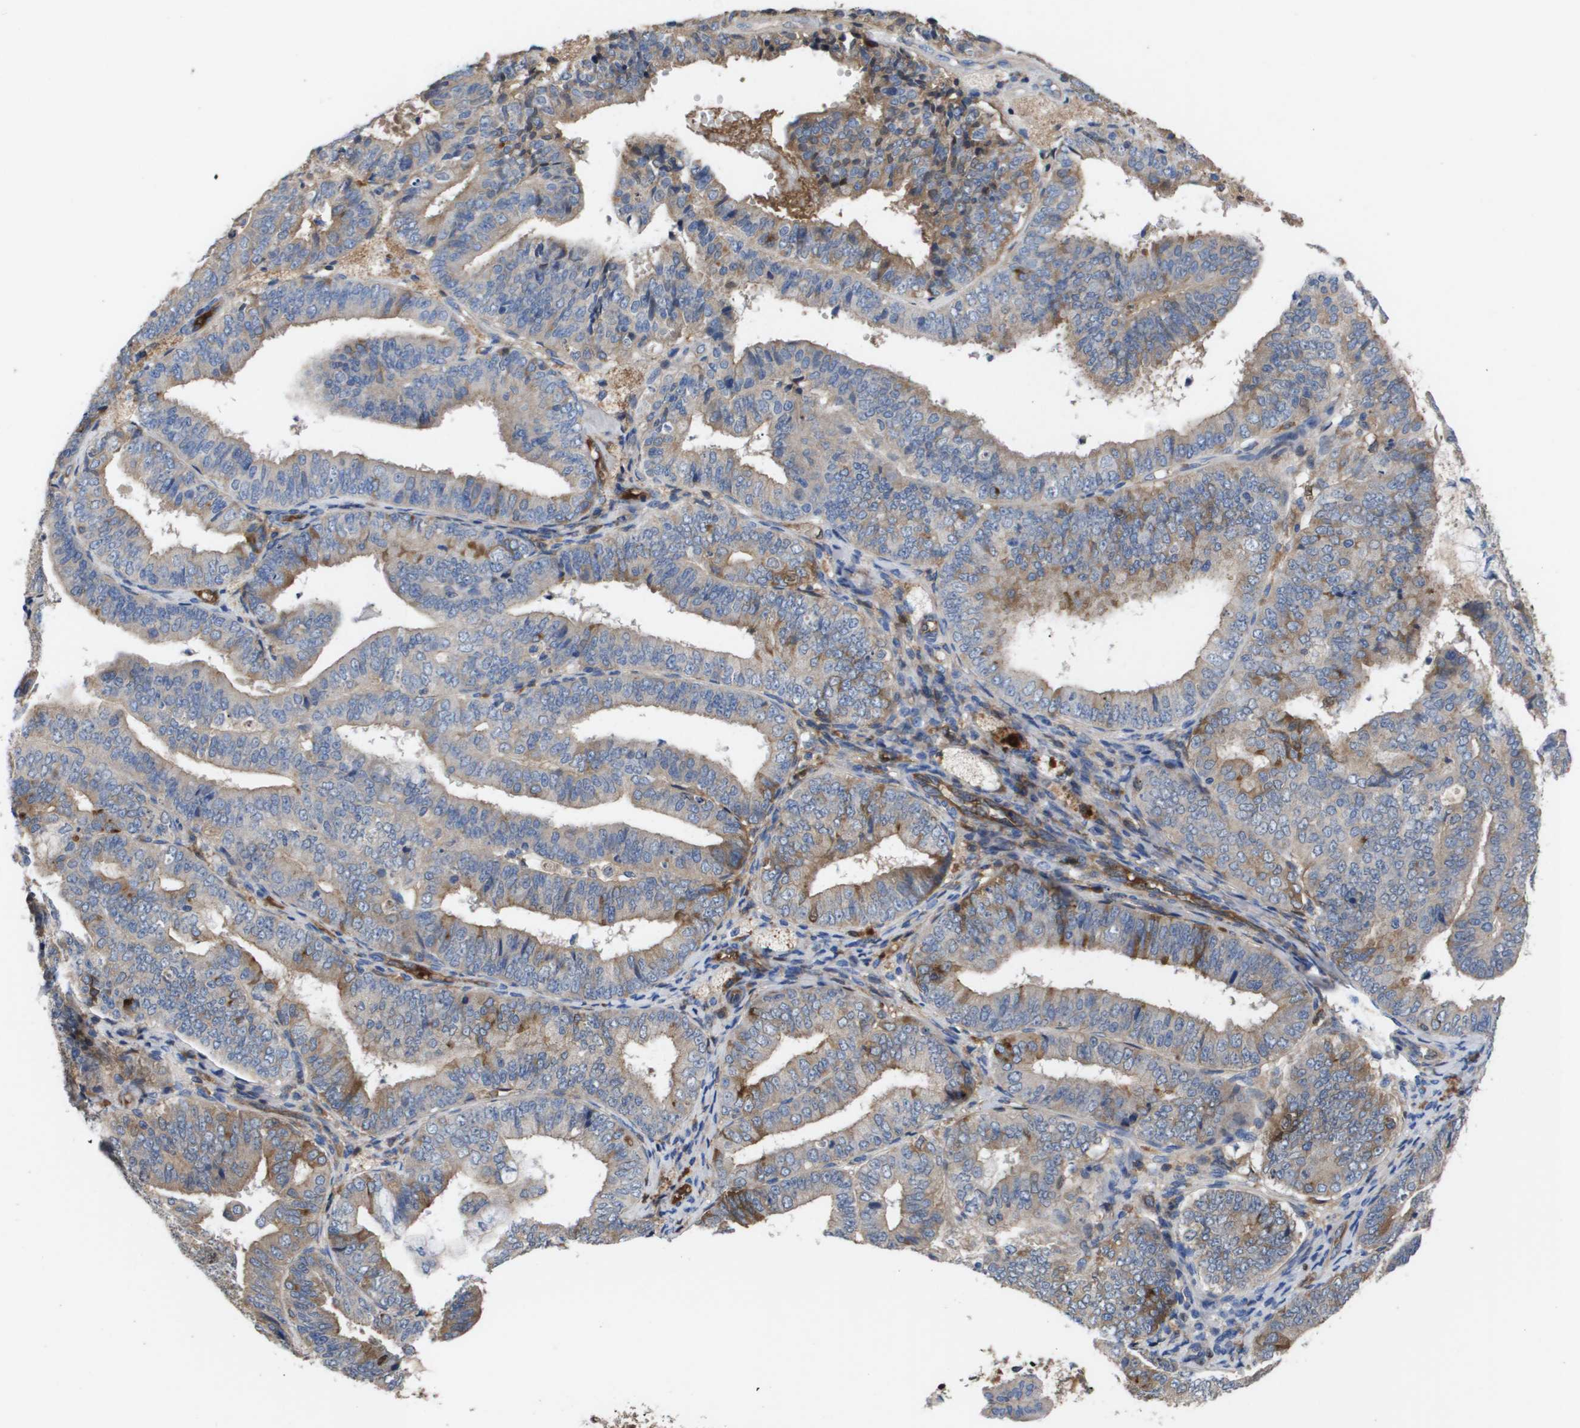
{"staining": {"intensity": "moderate", "quantity": "<25%", "location": "cytoplasmic/membranous"}, "tissue": "endometrial cancer", "cell_type": "Tumor cells", "image_type": "cancer", "snomed": [{"axis": "morphology", "description": "Adenocarcinoma, NOS"}, {"axis": "topography", "description": "Endometrium"}], "caption": "A micrograph of human endometrial cancer (adenocarcinoma) stained for a protein reveals moderate cytoplasmic/membranous brown staining in tumor cells. (DAB (3,3'-diaminobenzidine) IHC with brightfield microscopy, high magnification).", "gene": "SERPINA6", "patient": {"sex": "female", "age": 63}}